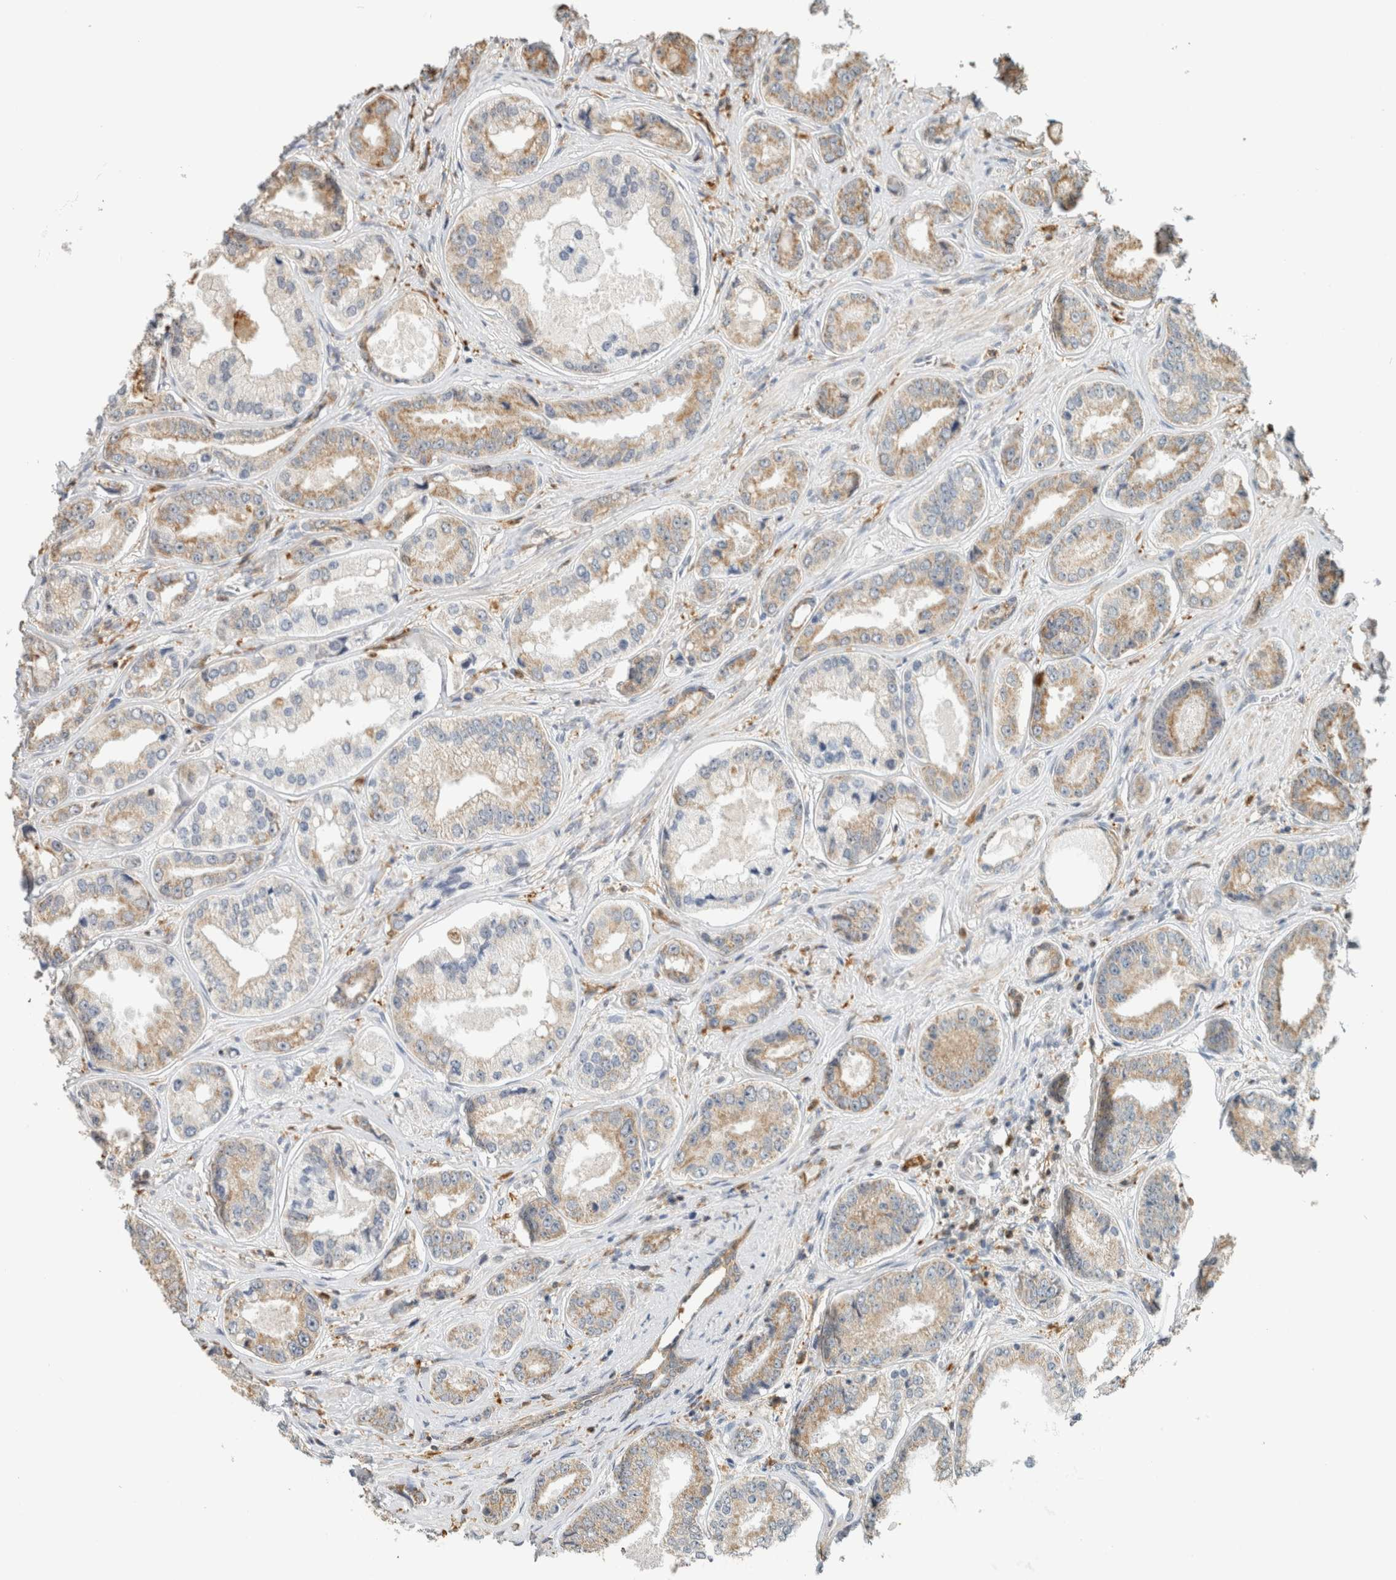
{"staining": {"intensity": "moderate", "quantity": "25%-75%", "location": "cytoplasmic/membranous"}, "tissue": "prostate cancer", "cell_type": "Tumor cells", "image_type": "cancer", "snomed": [{"axis": "morphology", "description": "Adenocarcinoma, High grade"}, {"axis": "topography", "description": "Prostate"}], "caption": "High-grade adenocarcinoma (prostate) stained for a protein reveals moderate cytoplasmic/membranous positivity in tumor cells.", "gene": "CAPG", "patient": {"sex": "male", "age": 61}}